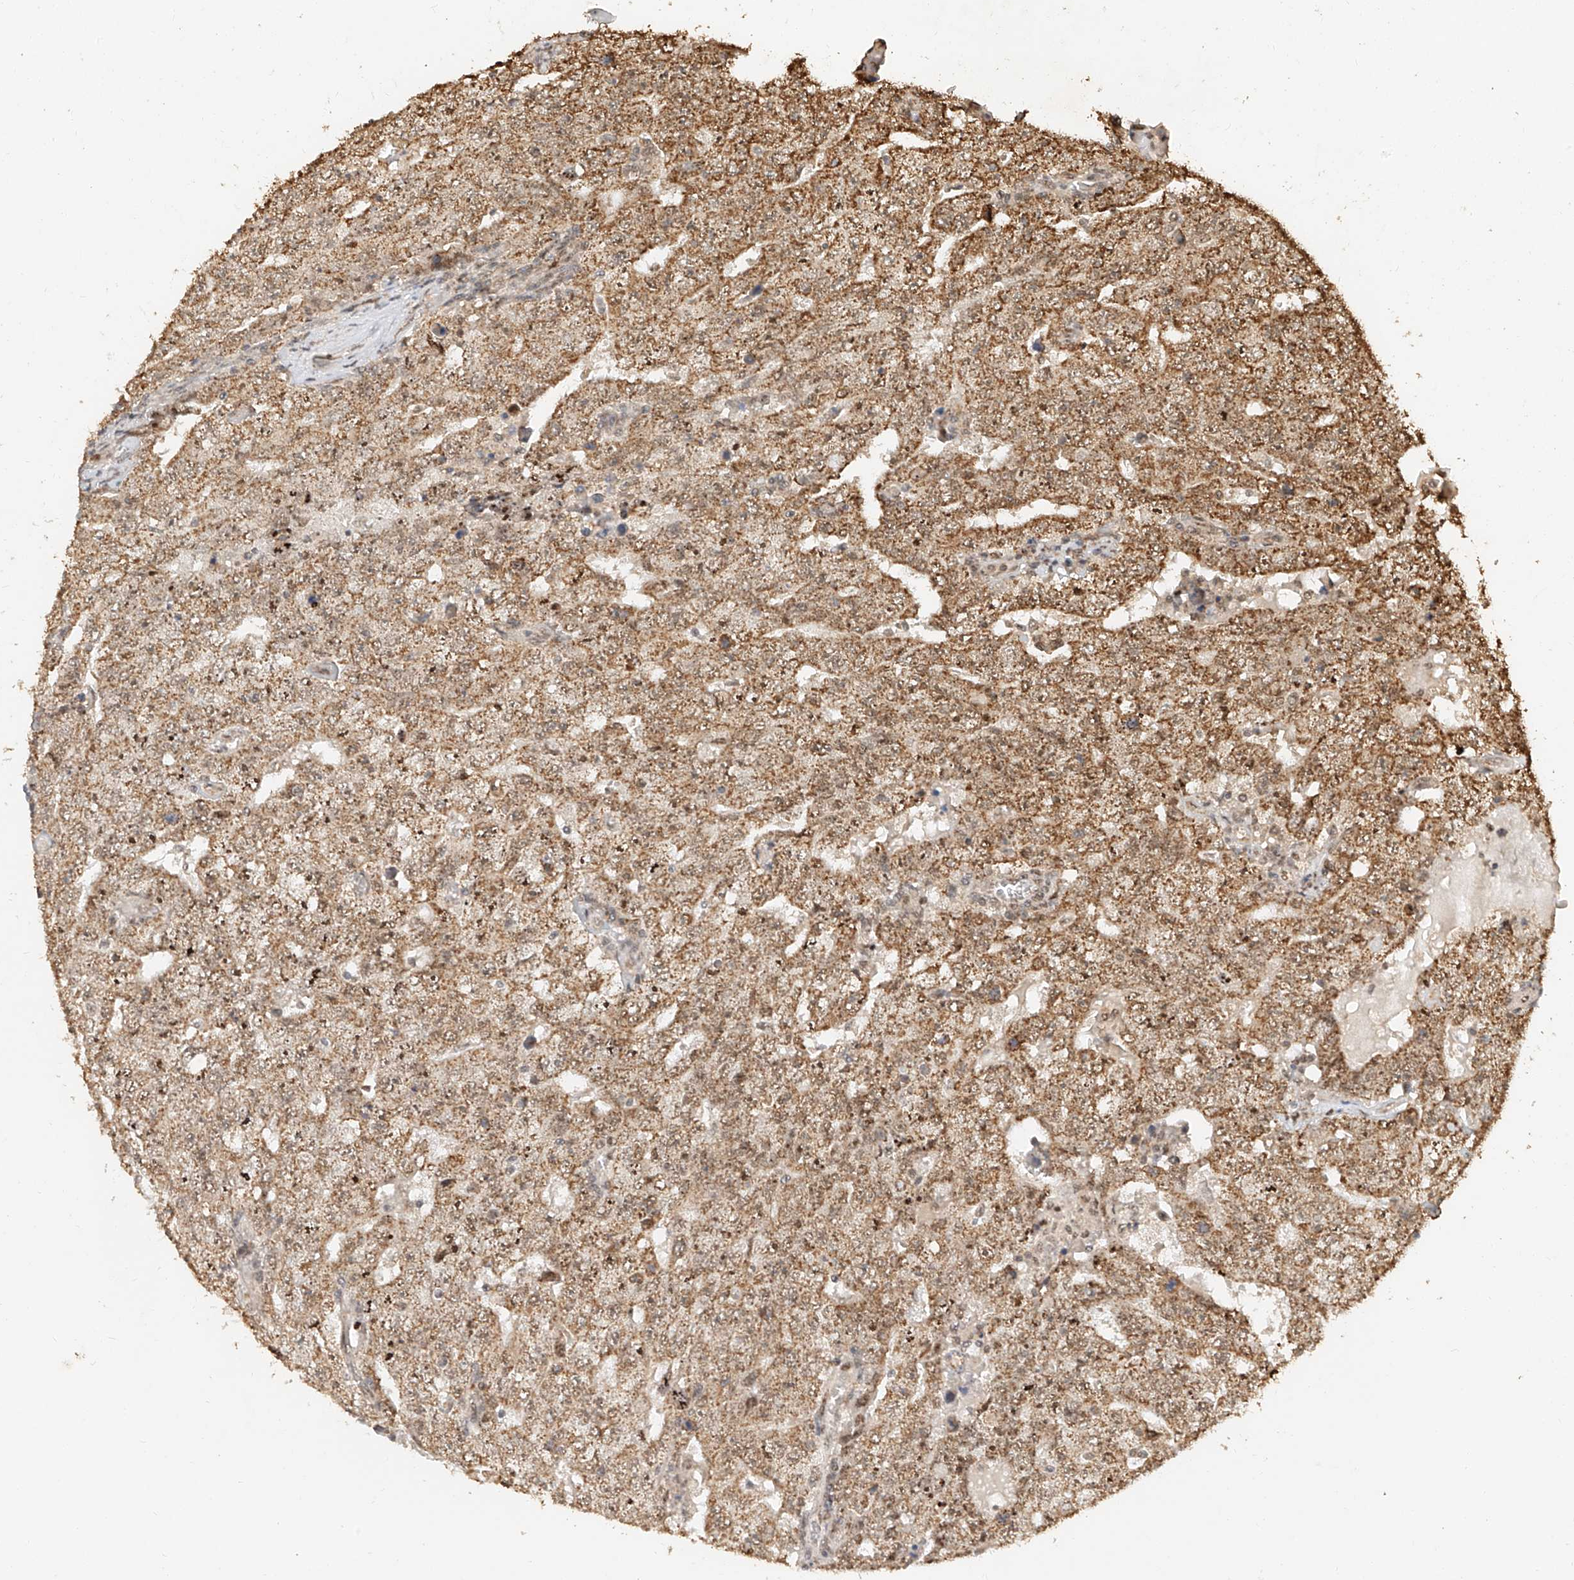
{"staining": {"intensity": "moderate", "quantity": ">75%", "location": "cytoplasmic/membranous"}, "tissue": "testis cancer", "cell_type": "Tumor cells", "image_type": "cancer", "snomed": [{"axis": "morphology", "description": "Carcinoma, Embryonal, NOS"}, {"axis": "topography", "description": "Testis"}], "caption": "Immunohistochemical staining of testis embryonal carcinoma shows medium levels of moderate cytoplasmic/membranous staining in approximately >75% of tumor cells. Nuclei are stained in blue.", "gene": "CXorf58", "patient": {"sex": "male", "age": 26}}